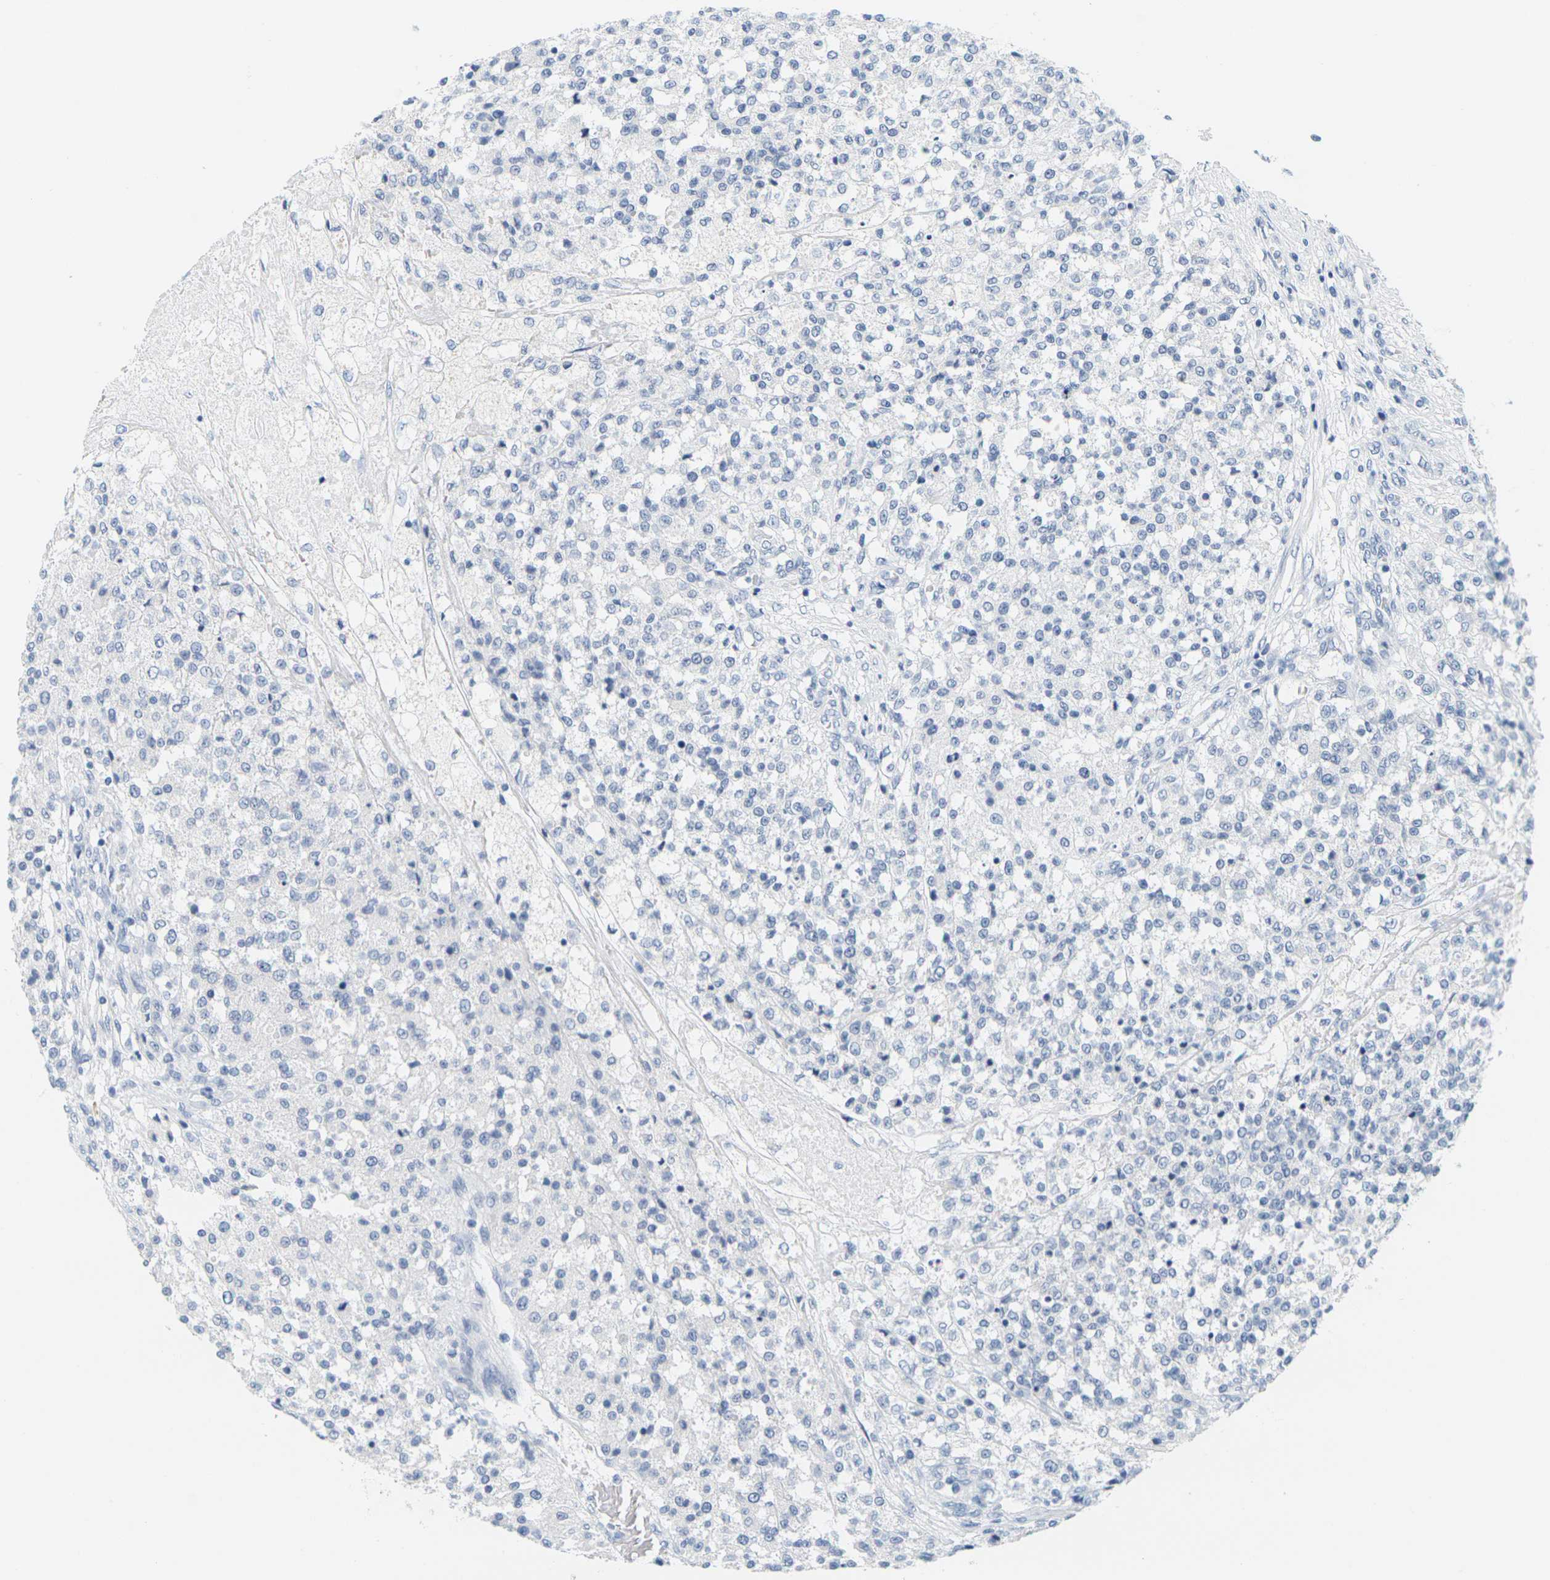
{"staining": {"intensity": "negative", "quantity": "none", "location": "none"}, "tissue": "testis cancer", "cell_type": "Tumor cells", "image_type": "cancer", "snomed": [{"axis": "morphology", "description": "Seminoma, NOS"}, {"axis": "topography", "description": "Testis"}], "caption": "Immunohistochemistry (IHC) of testis seminoma shows no positivity in tumor cells. Brightfield microscopy of IHC stained with DAB (brown) and hematoxylin (blue), captured at high magnification.", "gene": "HLA-DOB", "patient": {"sex": "male", "age": 59}}